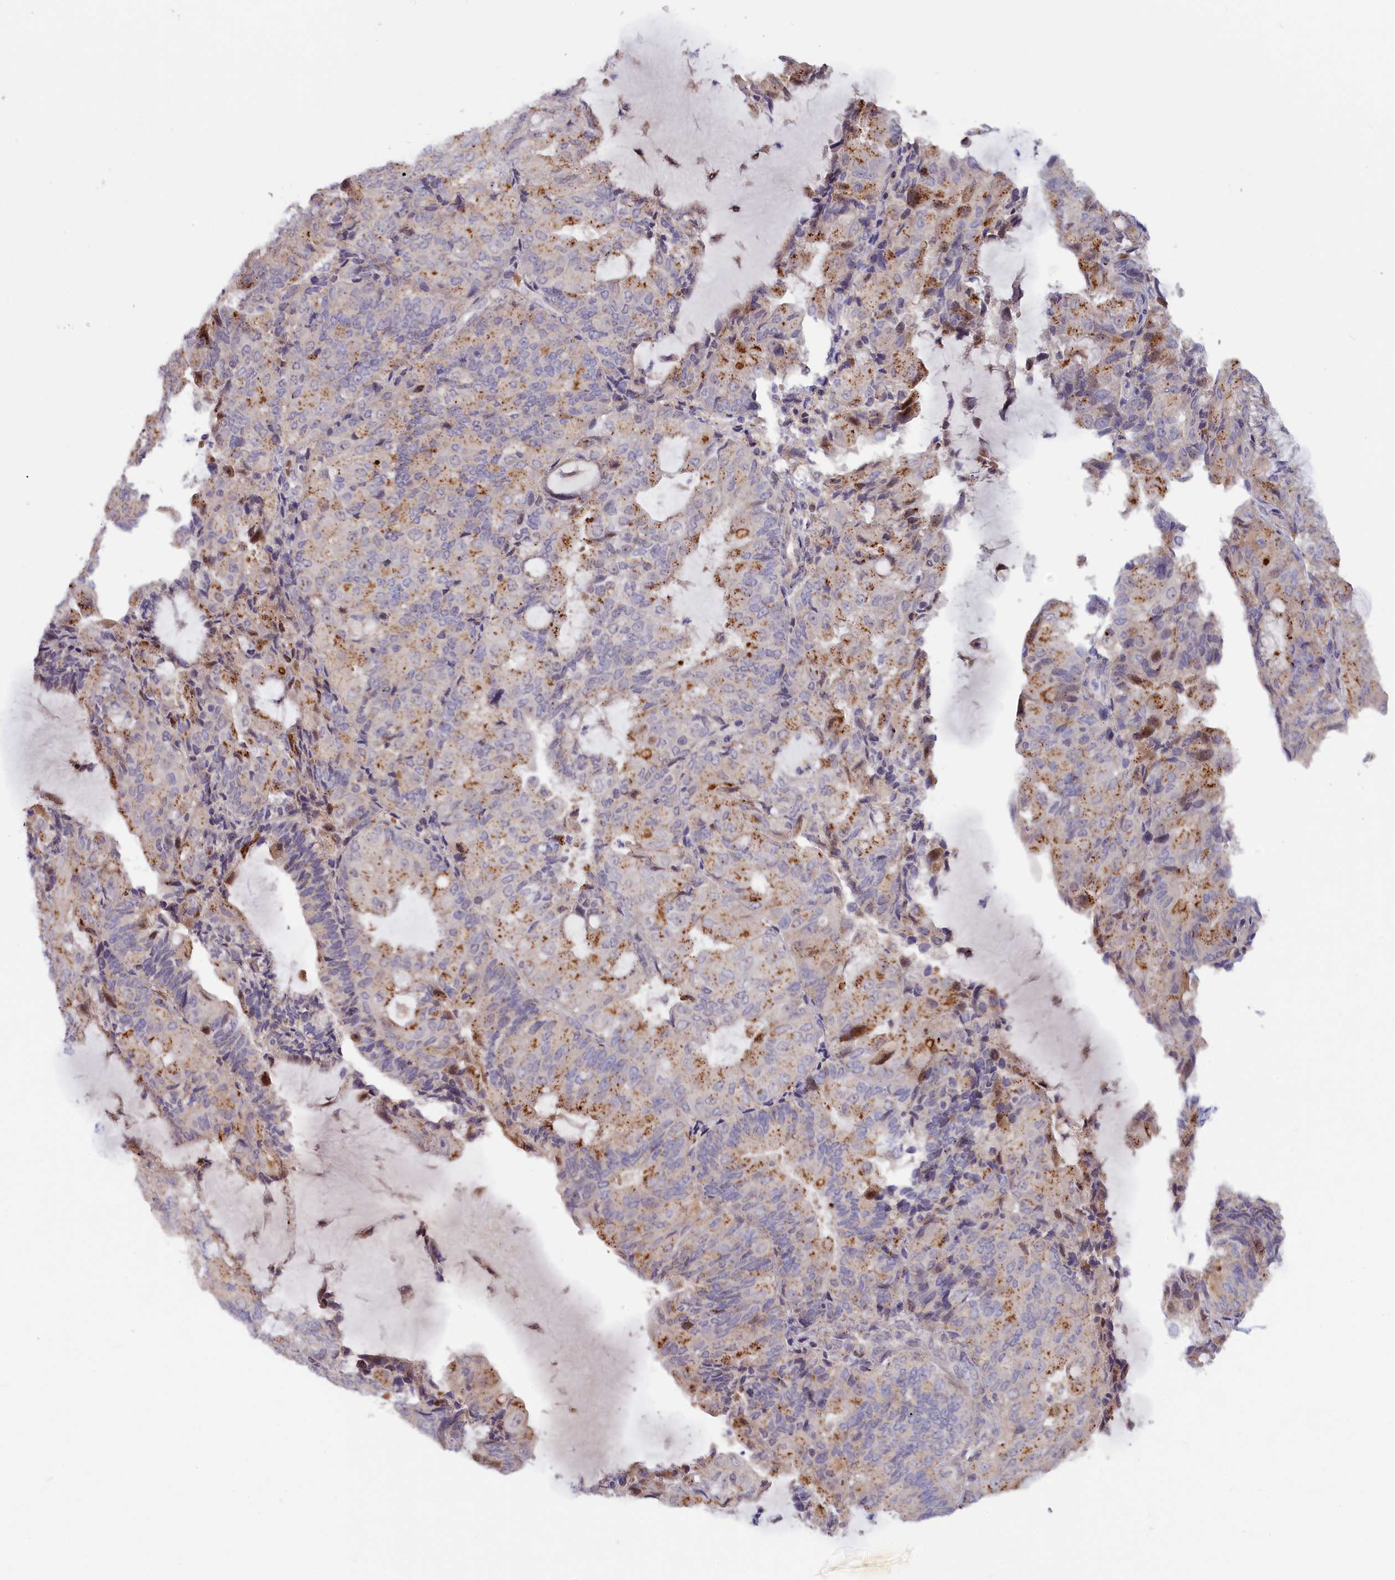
{"staining": {"intensity": "moderate", "quantity": "<25%", "location": "cytoplasmic/membranous"}, "tissue": "endometrial cancer", "cell_type": "Tumor cells", "image_type": "cancer", "snomed": [{"axis": "morphology", "description": "Adenocarcinoma, NOS"}, {"axis": "topography", "description": "Endometrium"}], "caption": "DAB (3,3'-diaminobenzidine) immunohistochemical staining of endometrial cancer reveals moderate cytoplasmic/membranous protein expression in approximately <25% of tumor cells. (DAB = brown stain, brightfield microscopy at high magnification).", "gene": "HYKK", "patient": {"sex": "female", "age": 81}}